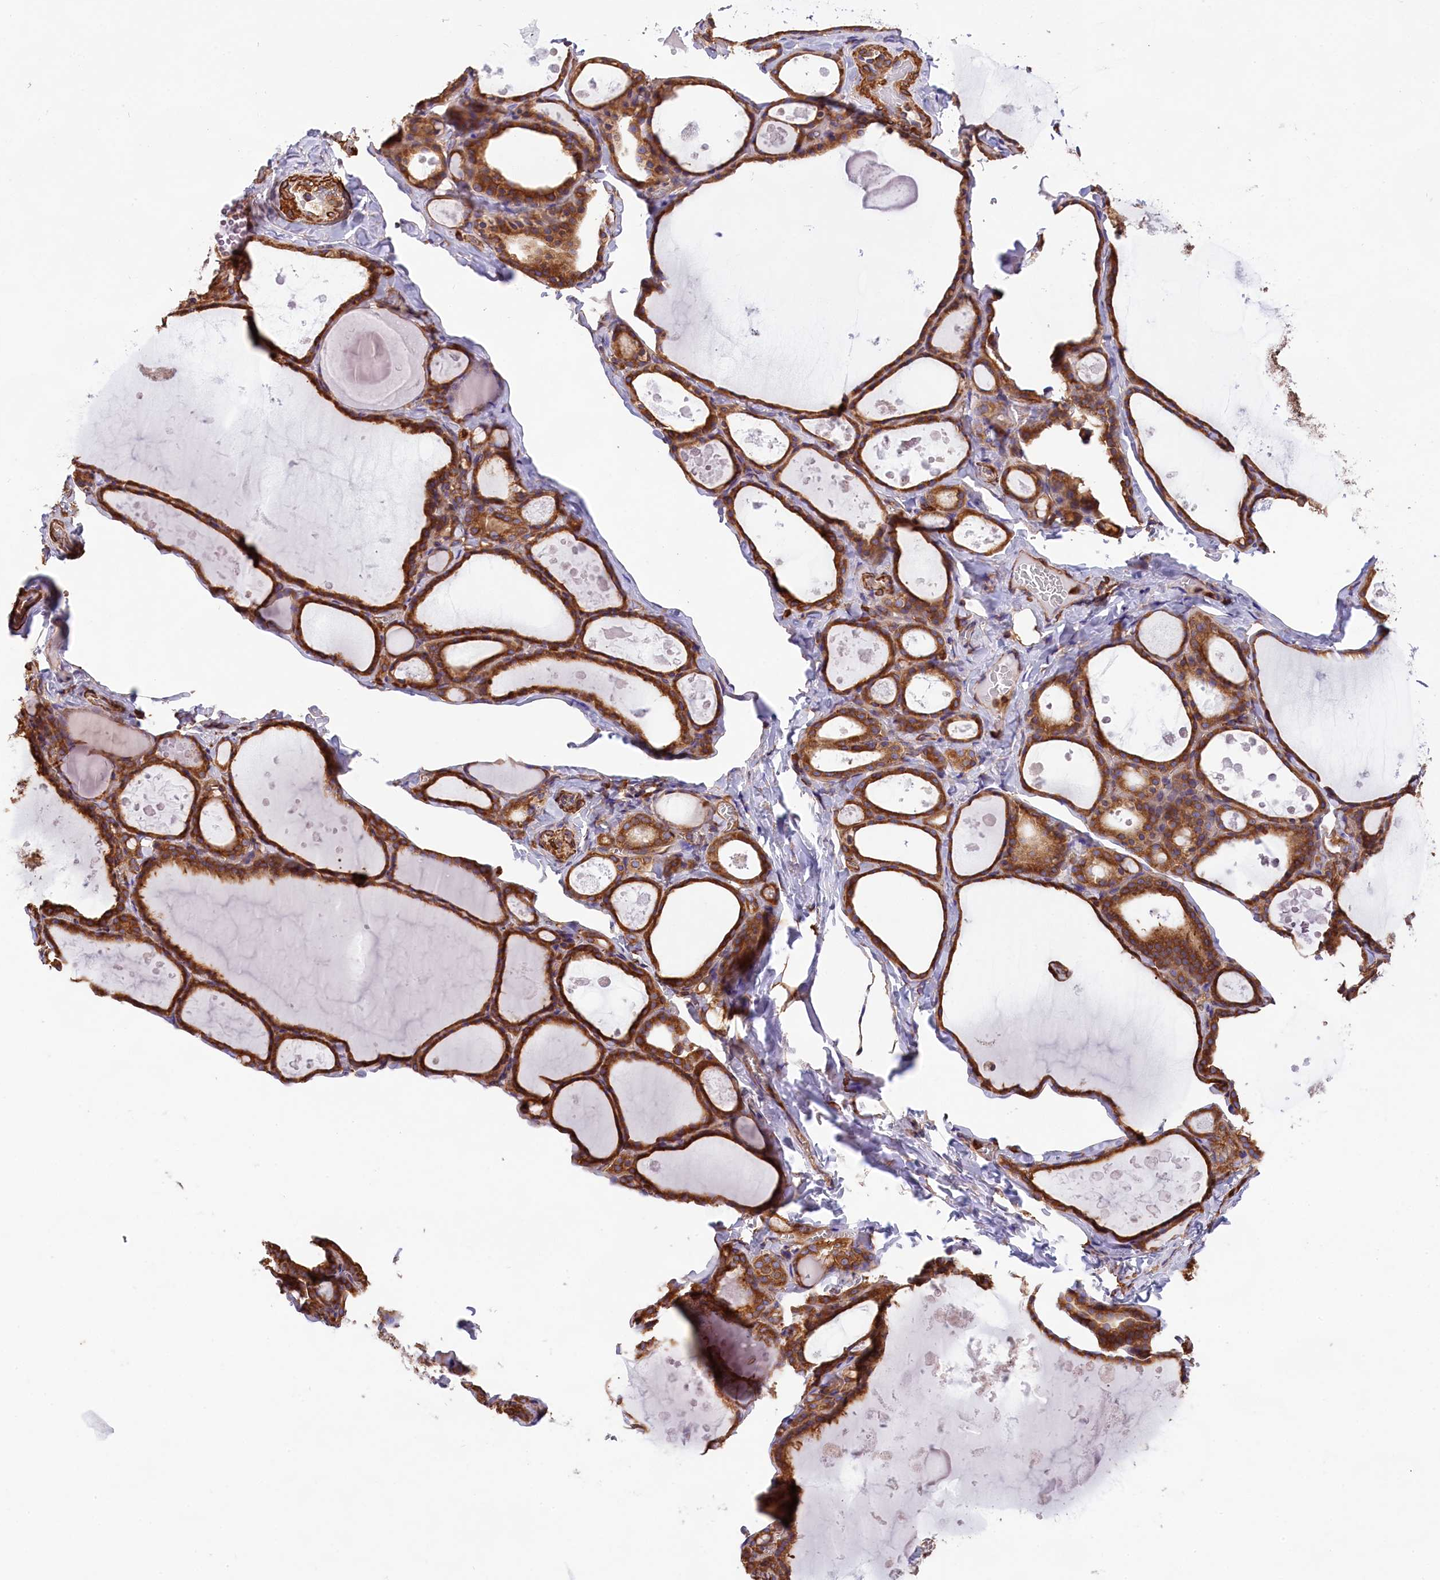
{"staining": {"intensity": "strong", "quantity": ">75%", "location": "cytoplasmic/membranous"}, "tissue": "thyroid gland", "cell_type": "Glandular cells", "image_type": "normal", "snomed": [{"axis": "morphology", "description": "Normal tissue, NOS"}, {"axis": "topography", "description": "Thyroid gland"}], "caption": "DAB immunohistochemical staining of benign human thyroid gland exhibits strong cytoplasmic/membranous protein staining in approximately >75% of glandular cells.", "gene": "GYS1", "patient": {"sex": "male", "age": 56}}